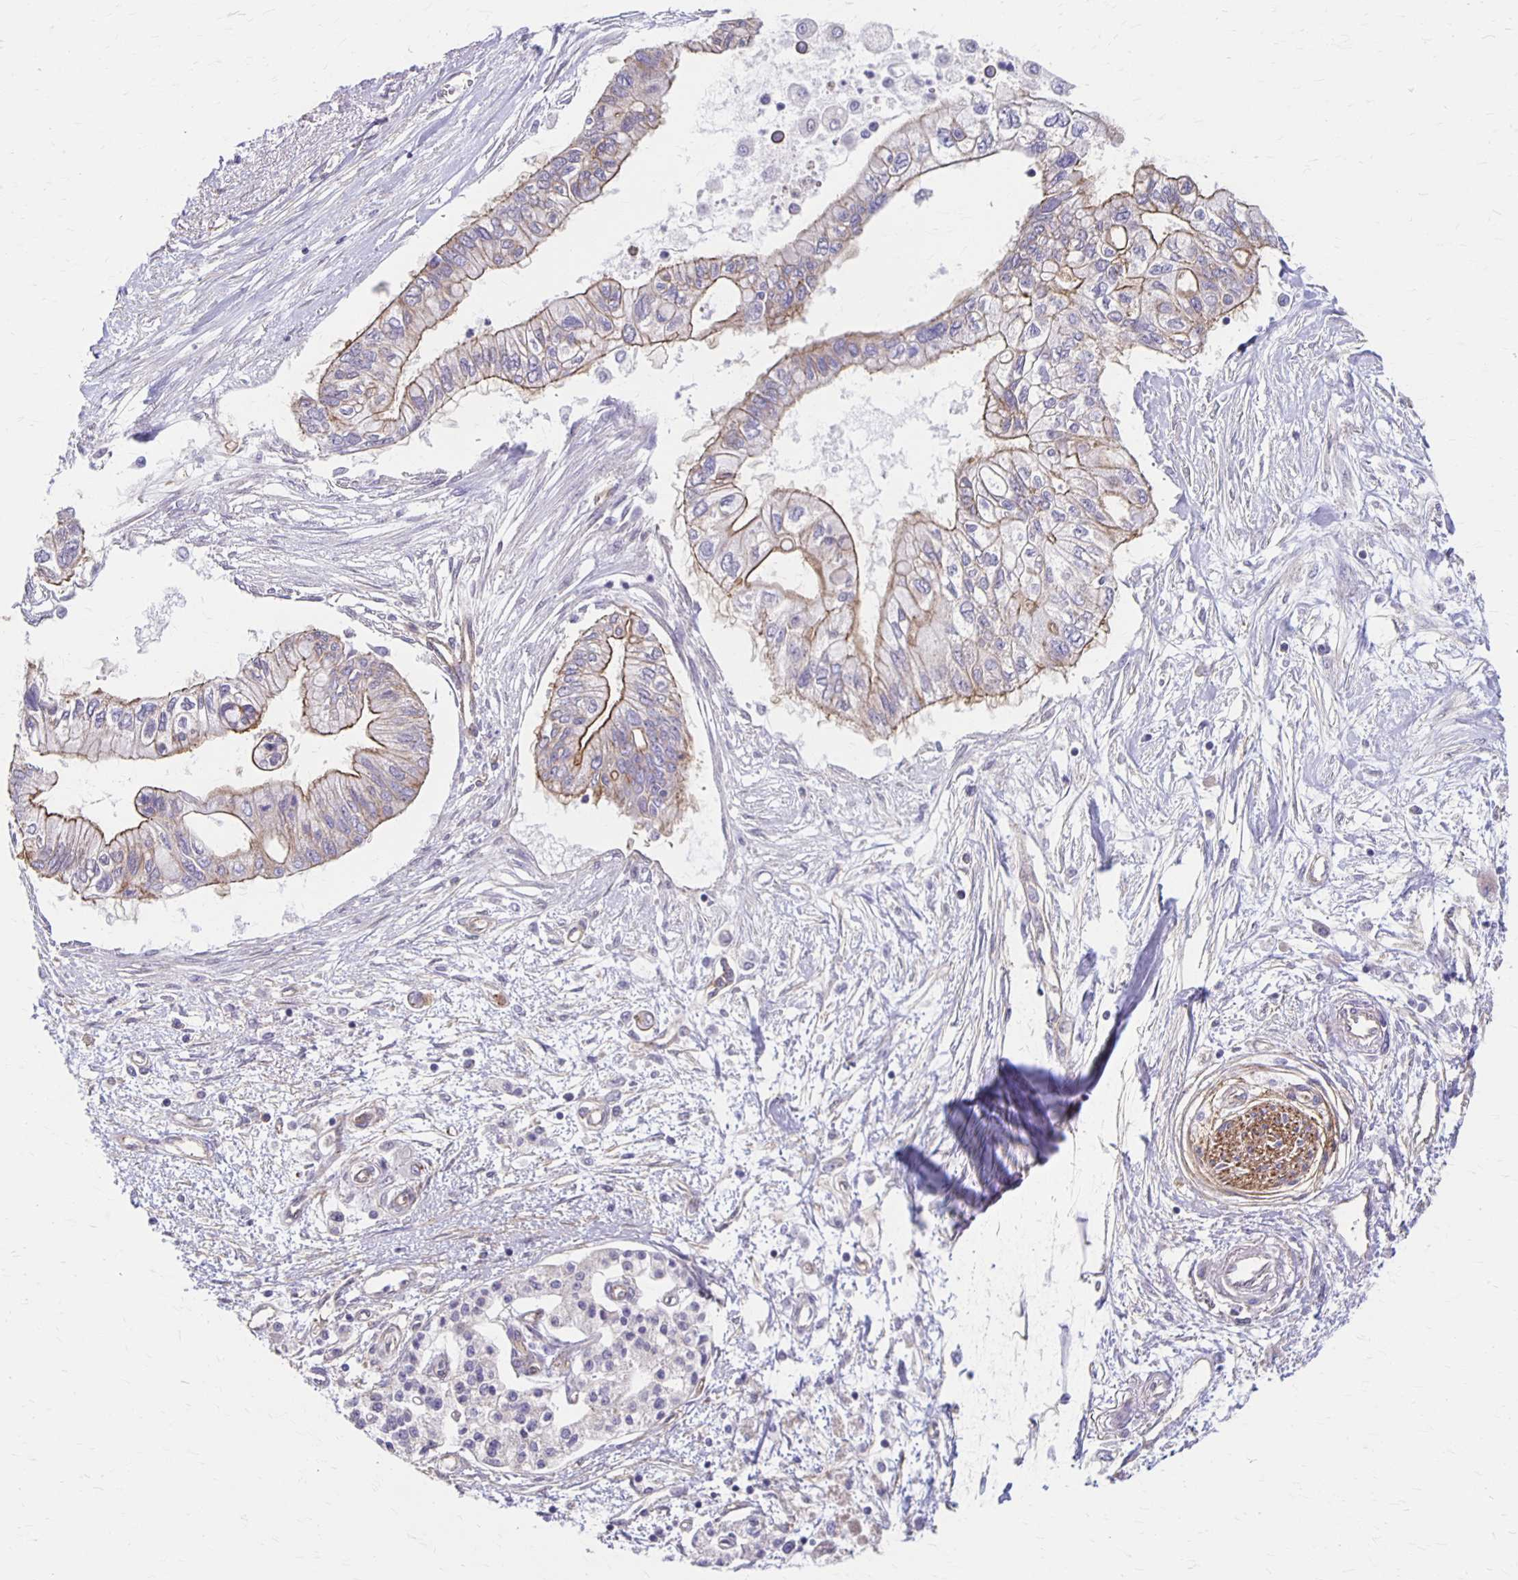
{"staining": {"intensity": "moderate", "quantity": "25%-75%", "location": "cytoplasmic/membranous"}, "tissue": "pancreatic cancer", "cell_type": "Tumor cells", "image_type": "cancer", "snomed": [{"axis": "morphology", "description": "Adenocarcinoma, NOS"}, {"axis": "topography", "description": "Pancreas"}], "caption": "Immunohistochemical staining of pancreatic adenocarcinoma exhibits moderate cytoplasmic/membranous protein positivity in about 25%-75% of tumor cells. The staining is performed using DAB (3,3'-diaminobenzidine) brown chromogen to label protein expression. The nuclei are counter-stained blue using hematoxylin.", "gene": "PPP1R3E", "patient": {"sex": "female", "age": 77}}